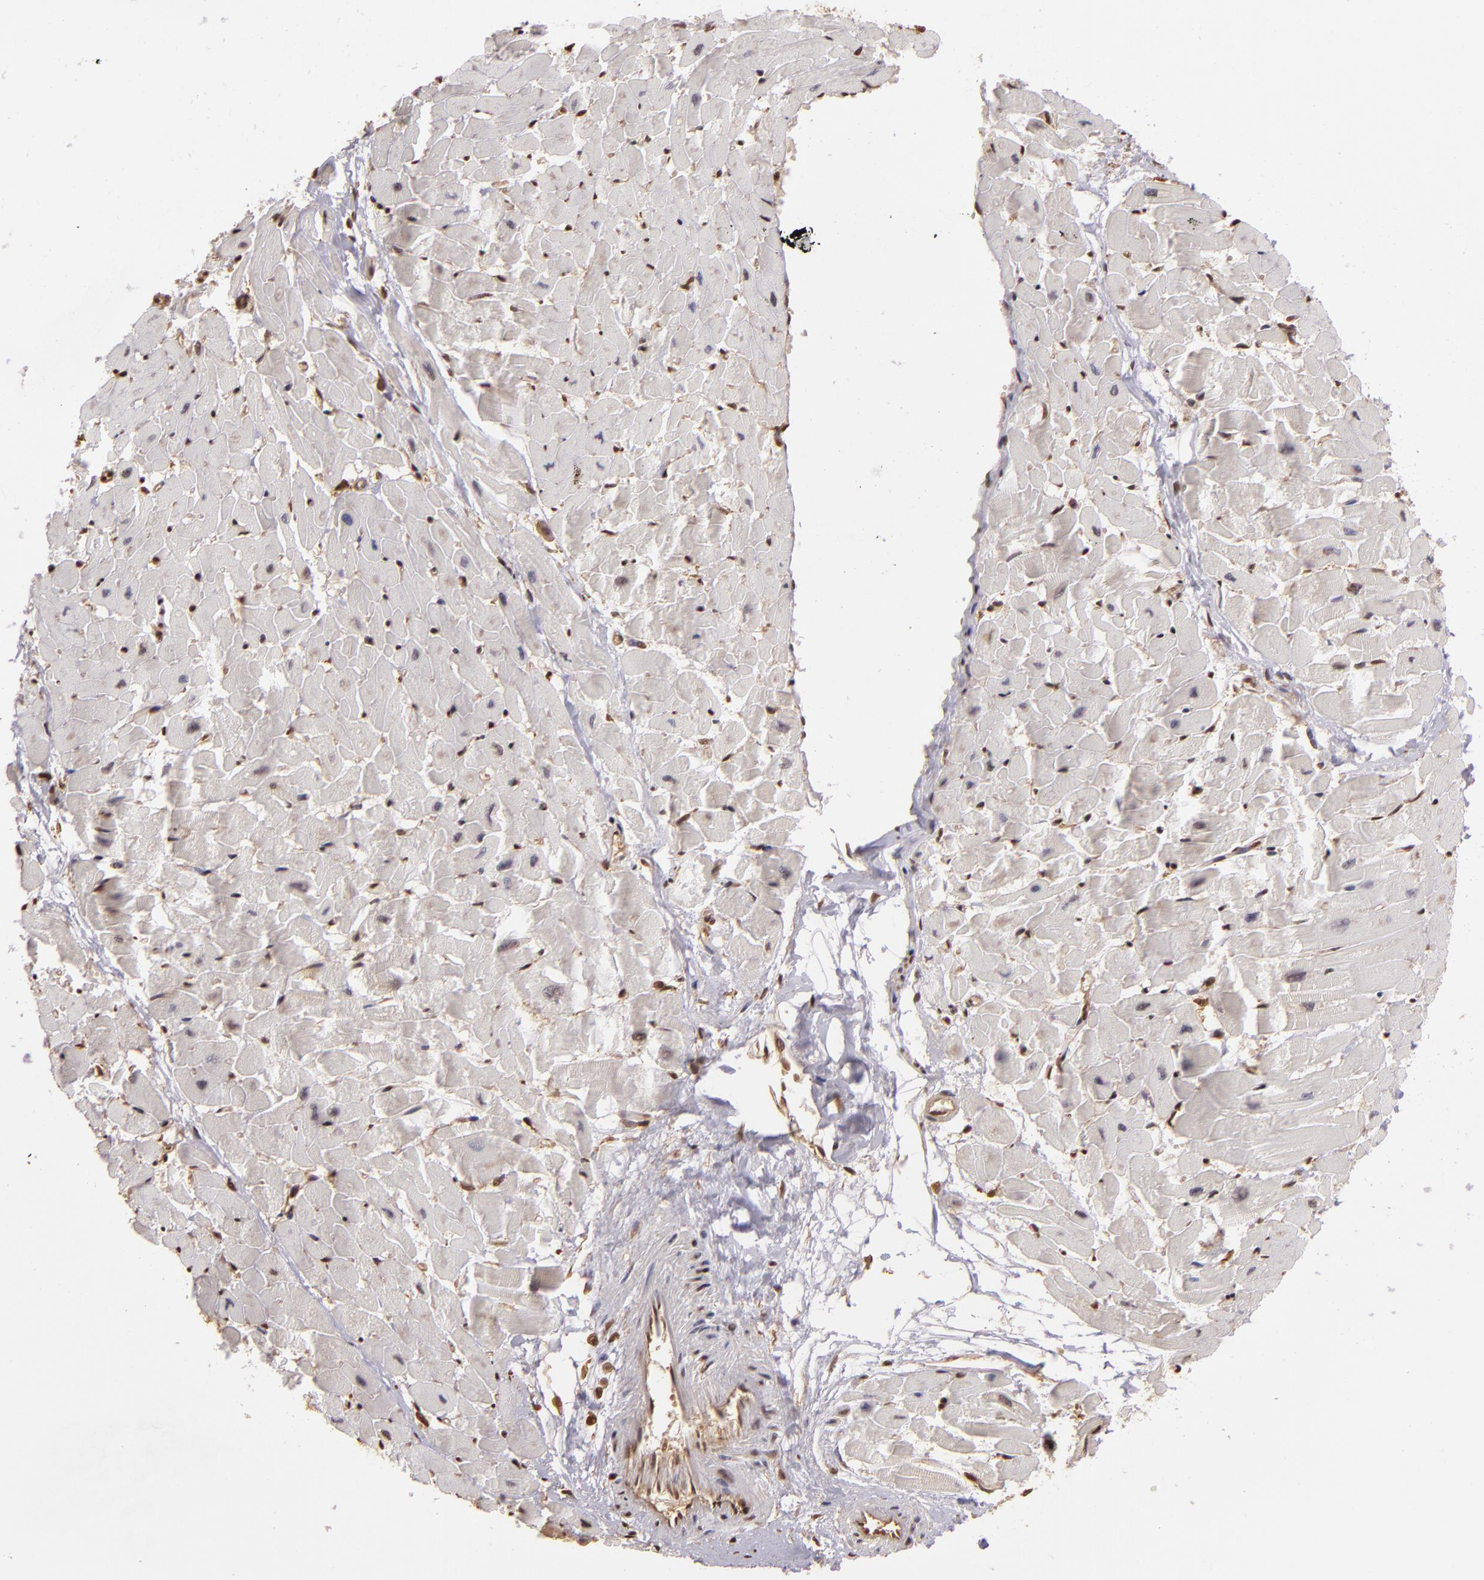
{"staining": {"intensity": "moderate", "quantity": ">75%", "location": "nuclear"}, "tissue": "heart muscle", "cell_type": "Cardiomyocytes", "image_type": "normal", "snomed": [{"axis": "morphology", "description": "Normal tissue, NOS"}, {"axis": "topography", "description": "Heart"}], "caption": "This photomicrograph reveals IHC staining of unremarkable human heart muscle, with medium moderate nuclear expression in approximately >75% of cardiomyocytes.", "gene": "ARPC2", "patient": {"sex": "female", "age": 19}}